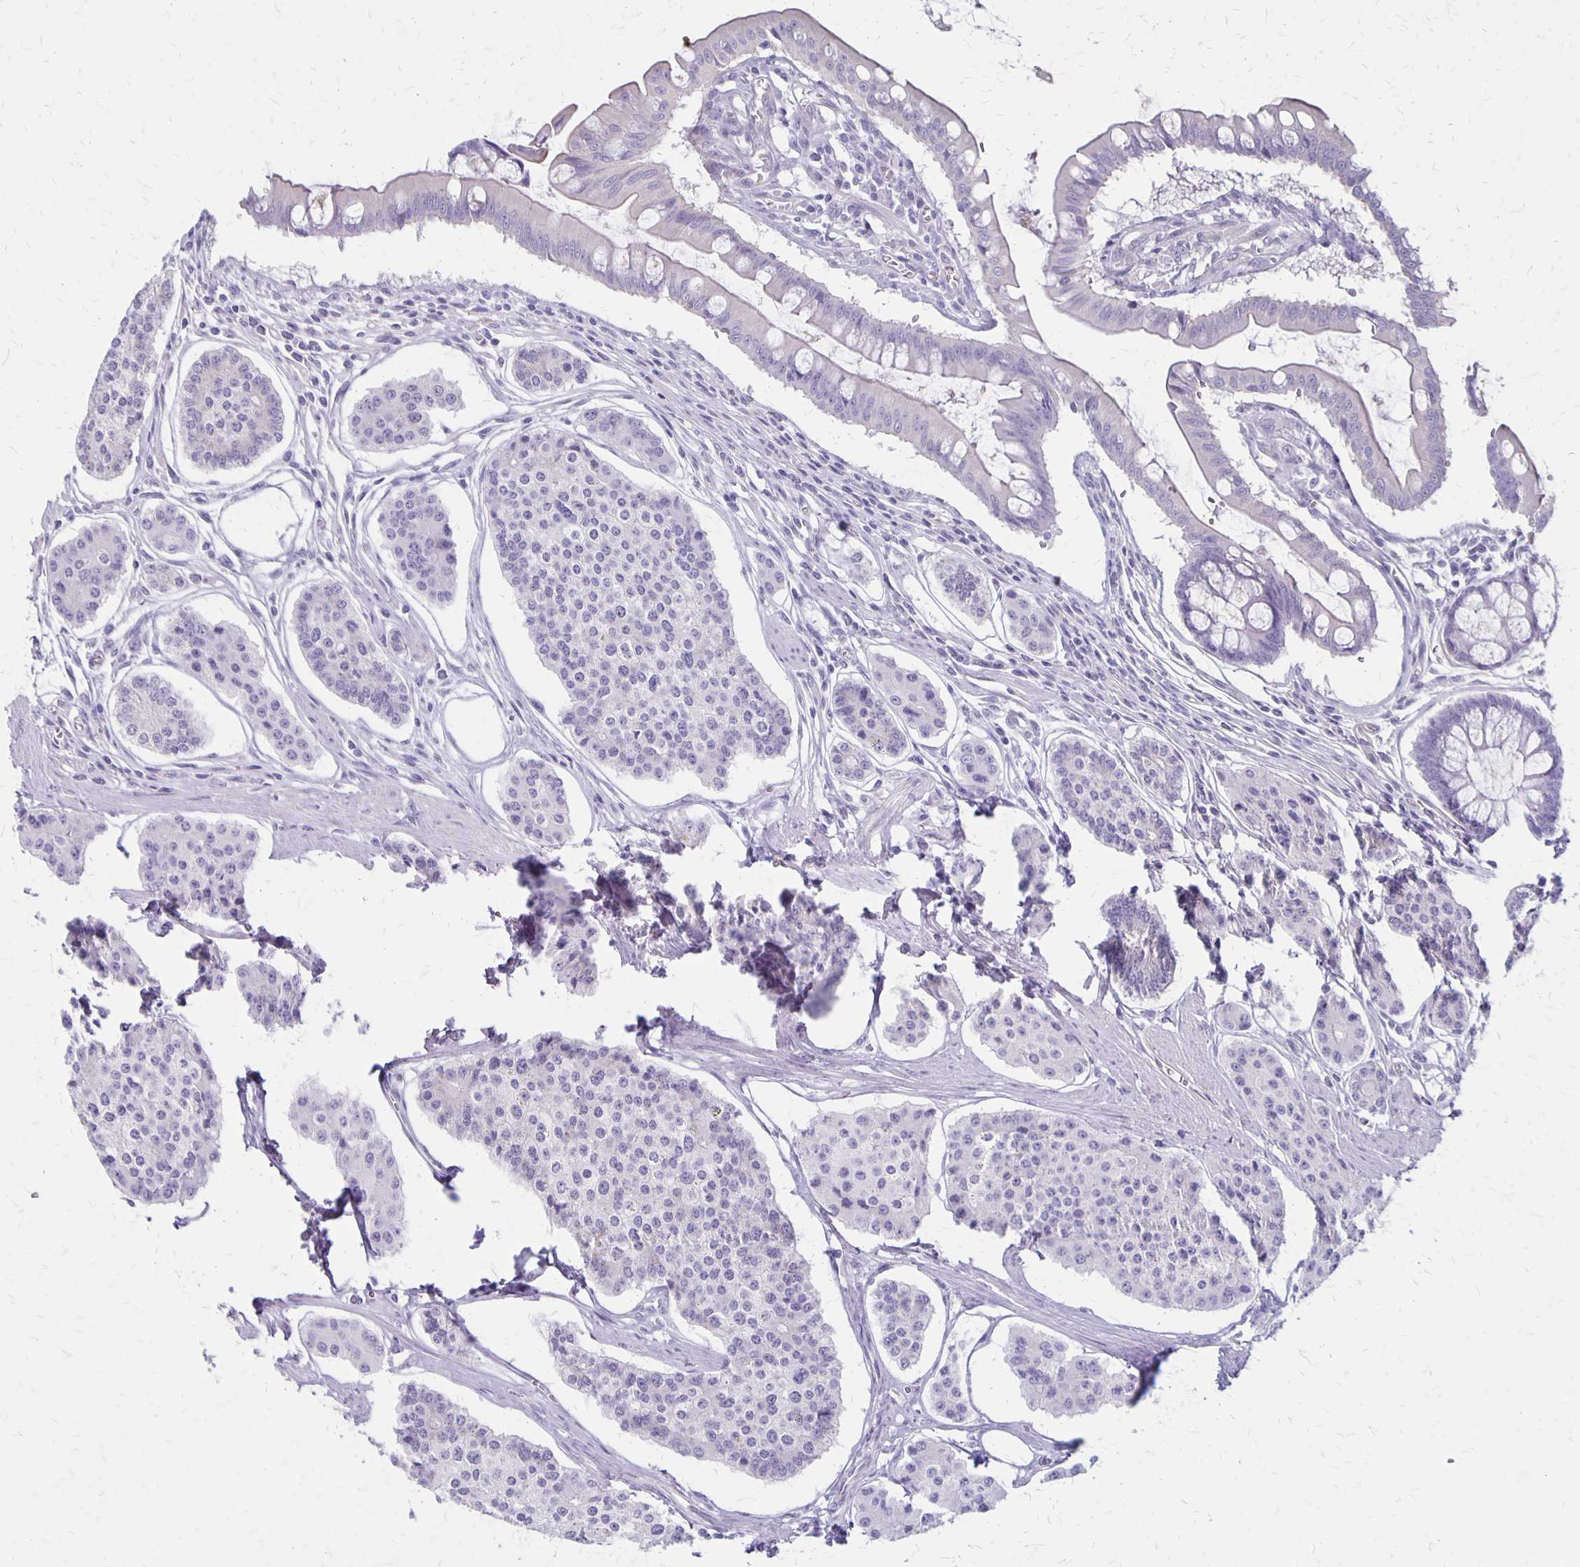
{"staining": {"intensity": "negative", "quantity": "none", "location": "none"}, "tissue": "carcinoid", "cell_type": "Tumor cells", "image_type": "cancer", "snomed": [{"axis": "morphology", "description": "Carcinoid, malignant, NOS"}, {"axis": "topography", "description": "Small intestine"}], "caption": "There is no significant expression in tumor cells of carcinoid. (DAB (3,3'-diaminobenzidine) IHC visualized using brightfield microscopy, high magnification).", "gene": "HOMER1", "patient": {"sex": "female", "age": 65}}